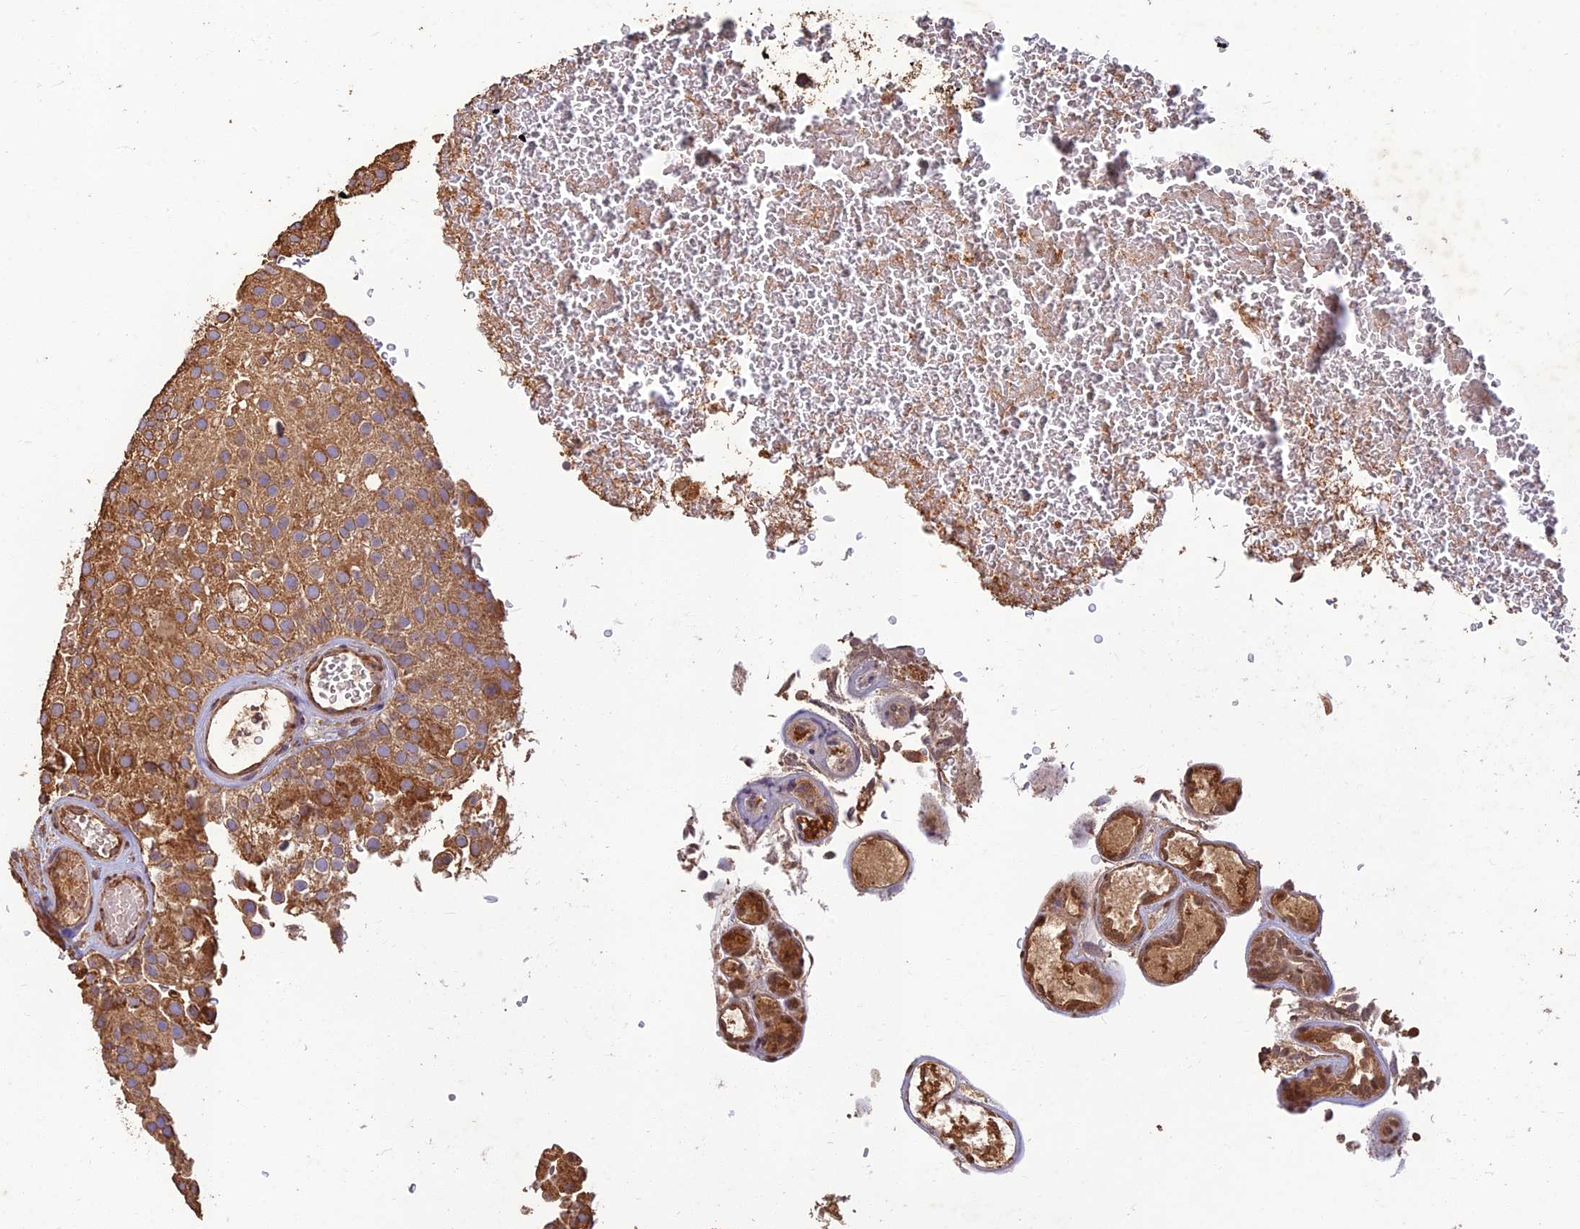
{"staining": {"intensity": "moderate", "quantity": ">75%", "location": "cytoplasmic/membranous"}, "tissue": "urothelial cancer", "cell_type": "Tumor cells", "image_type": "cancer", "snomed": [{"axis": "morphology", "description": "Urothelial carcinoma, Low grade"}, {"axis": "topography", "description": "Urinary bladder"}], "caption": "A photomicrograph of human low-grade urothelial carcinoma stained for a protein displays moderate cytoplasmic/membranous brown staining in tumor cells. (brown staining indicates protein expression, while blue staining denotes nuclei).", "gene": "CORO1C", "patient": {"sex": "male", "age": 78}}